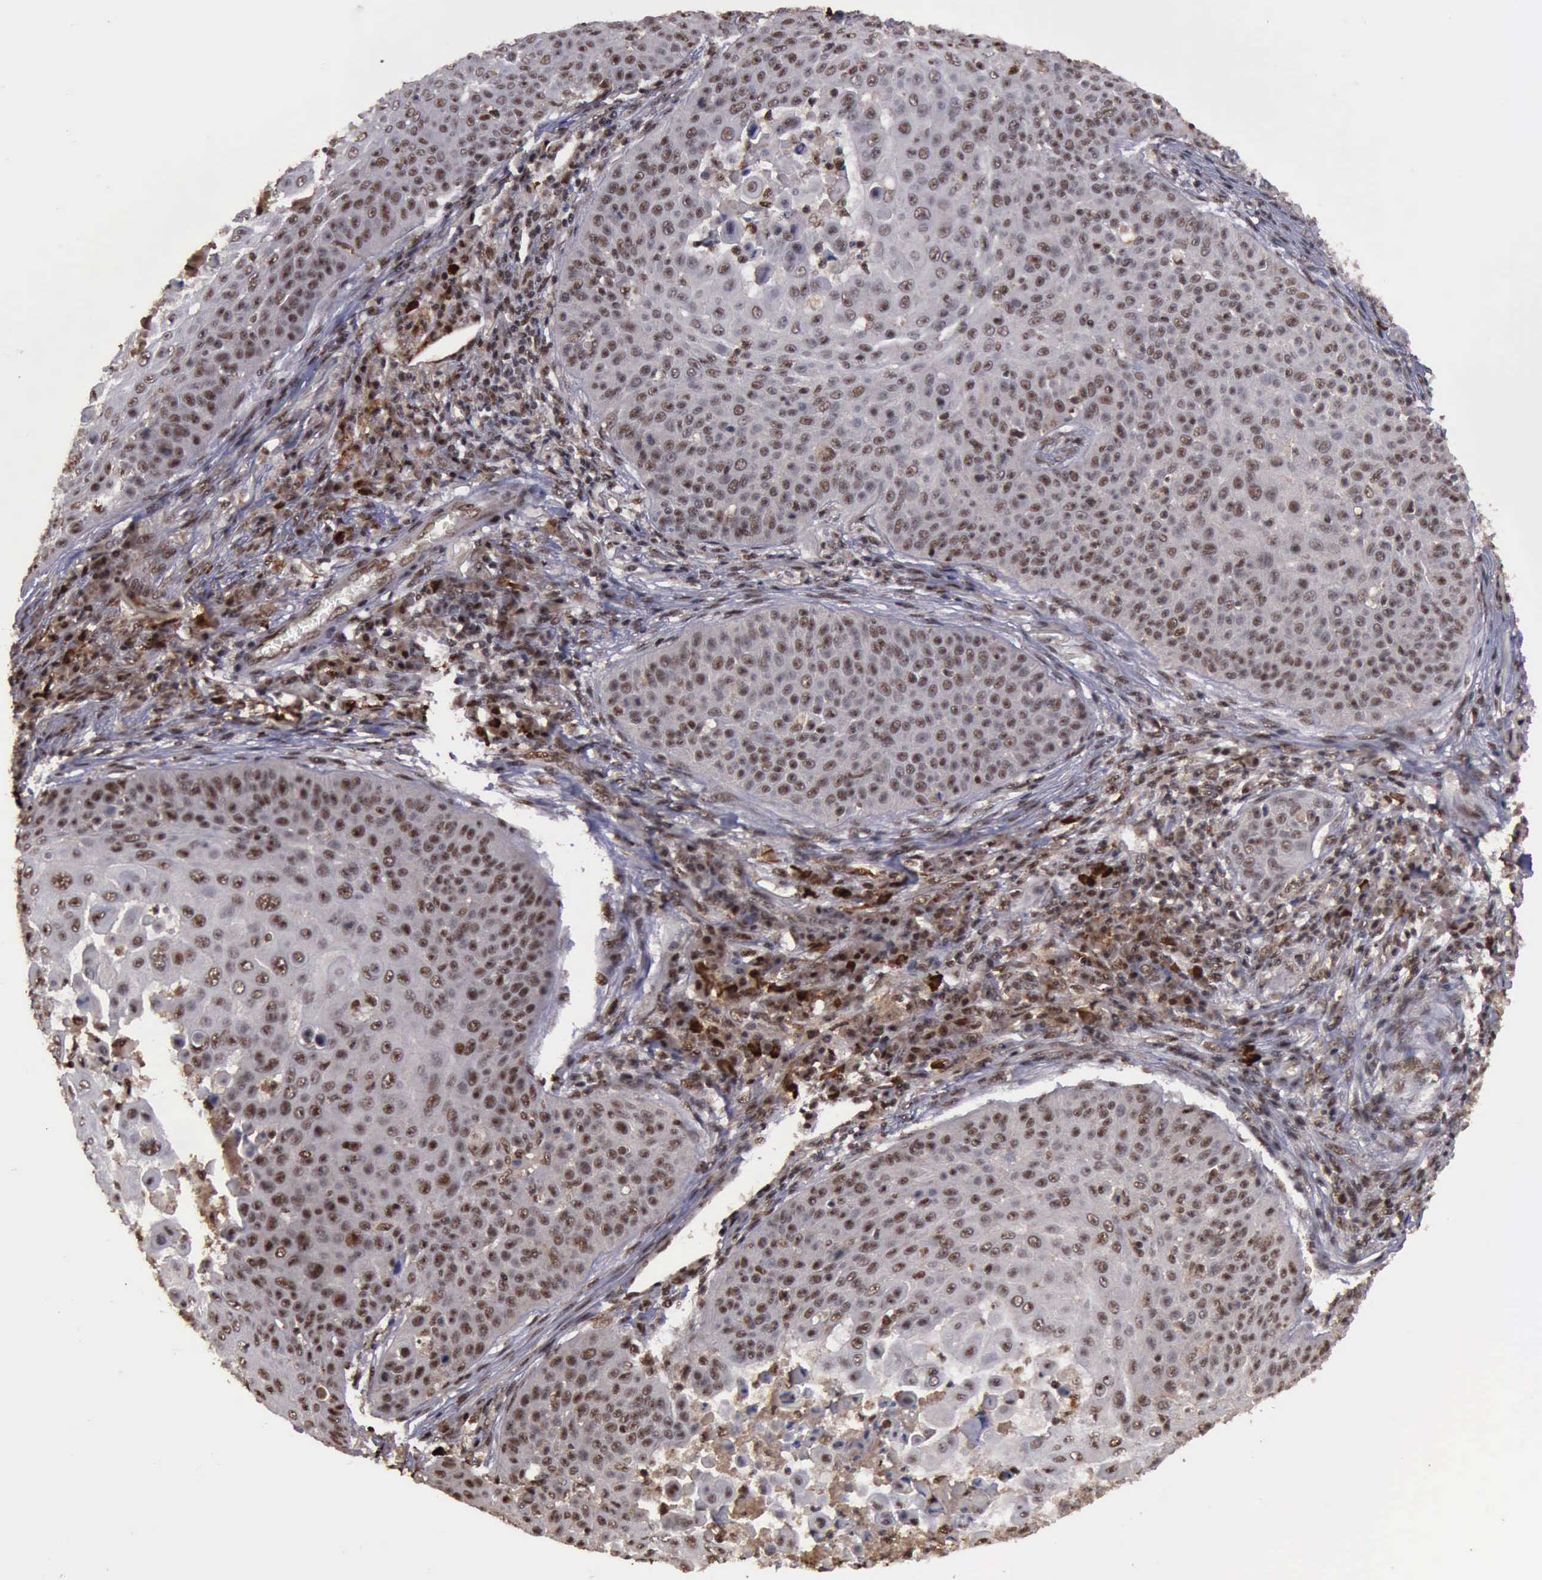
{"staining": {"intensity": "strong", "quantity": ">75%", "location": "nuclear"}, "tissue": "skin cancer", "cell_type": "Tumor cells", "image_type": "cancer", "snomed": [{"axis": "morphology", "description": "Squamous cell carcinoma, NOS"}, {"axis": "topography", "description": "Skin"}], "caption": "Skin cancer (squamous cell carcinoma) stained with DAB IHC demonstrates high levels of strong nuclear expression in approximately >75% of tumor cells.", "gene": "TRMT2A", "patient": {"sex": "male", "age": 82}}